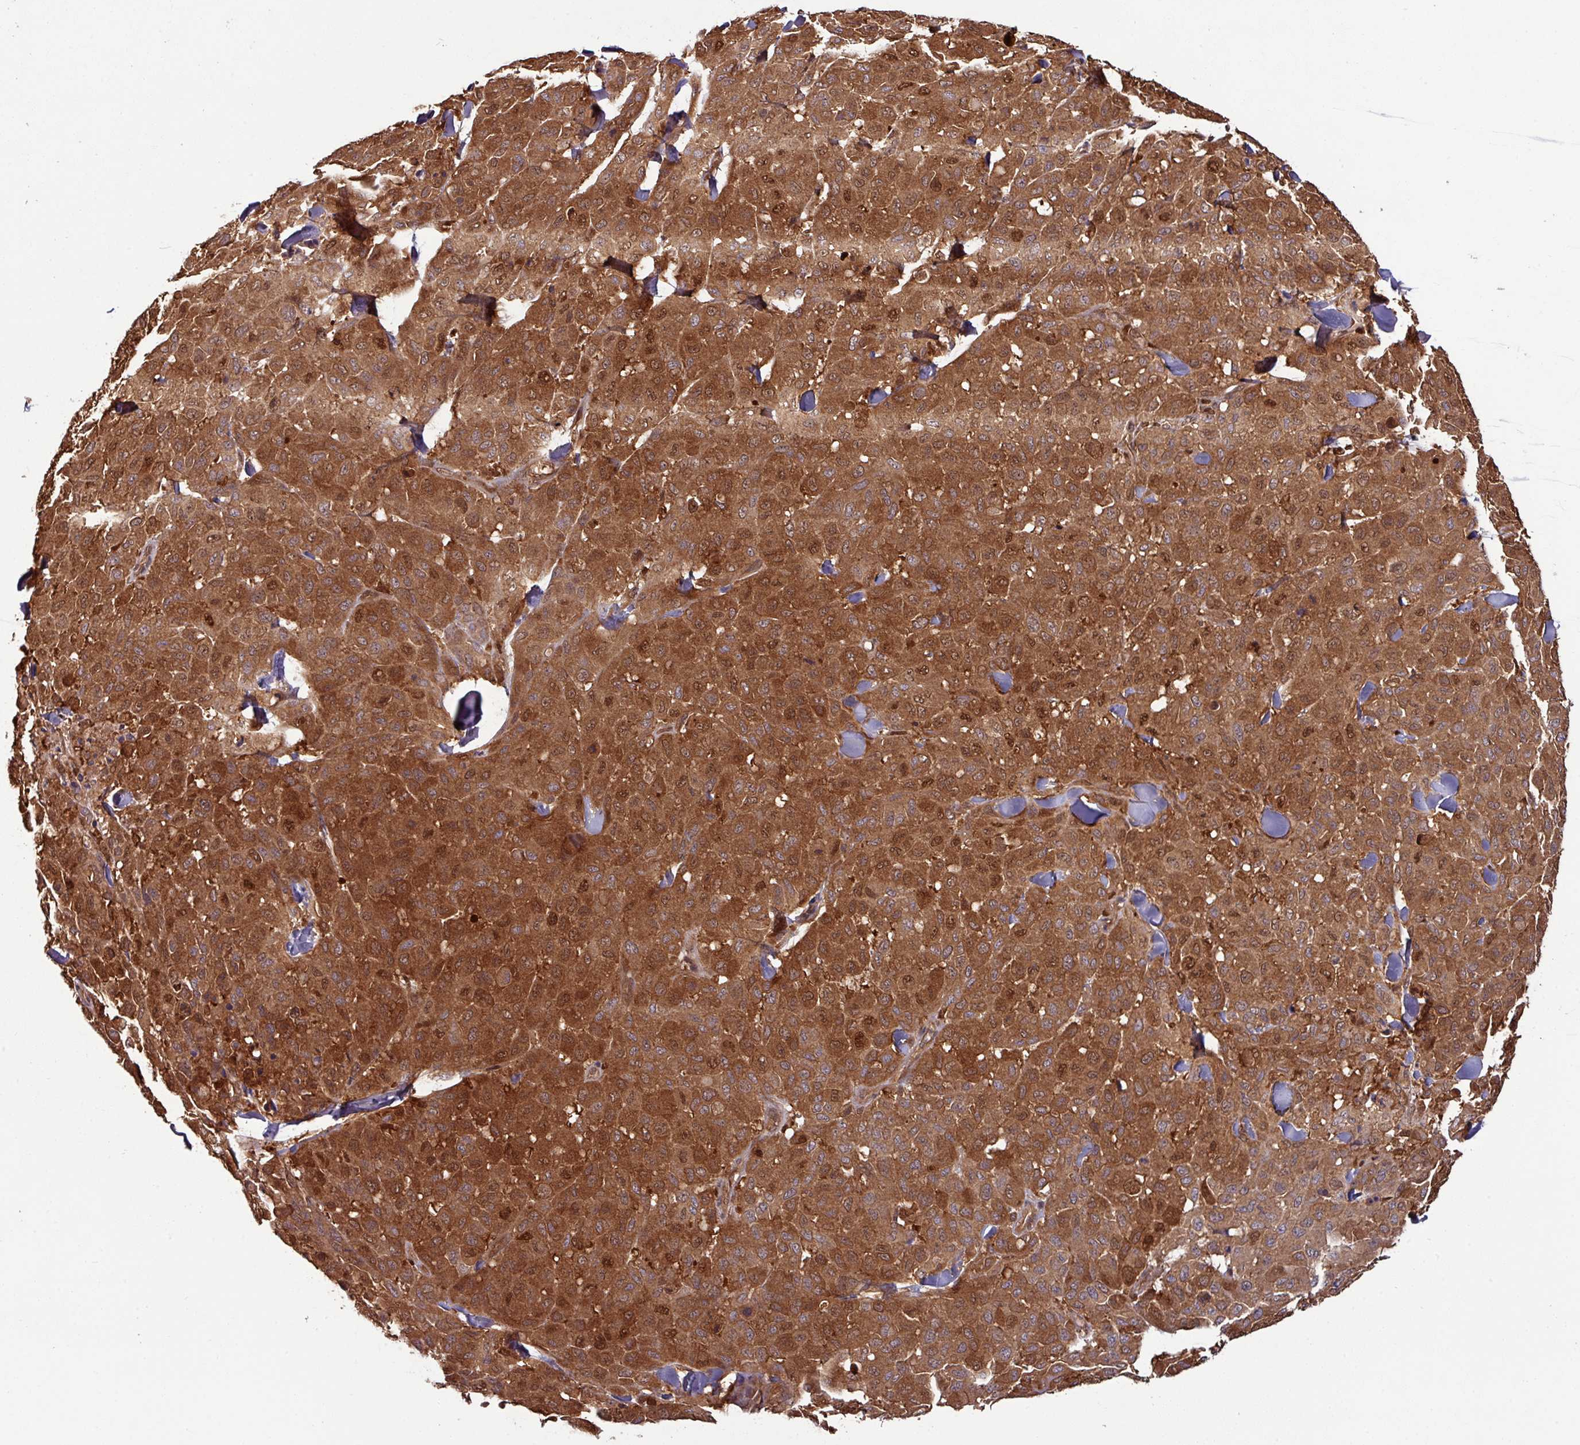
{"staining": {"intensity": "strong", "quantity": ">75%", "location": "cytoplasmic/membranous,nuclear"}, "tissue": "melanoma", "cell_type": "Tumor cells", "image_type": "cancer", "snomed": [{"axis": "morphology", "description": "Malignant melanoma, Metastatic site"}, {"axis": "topography", "description": "Skin"}], "caption": "IHC (DAB) staining of malignant melanoma (metastatic site) exhibits strong cytoplasmic/membranous and nuclear protein expression in about >75% of tumor cells. (DAB = brown stain, brightfield microscopy at high magnification).", "gene": "GNPDA1", "patient": {"sex": "female", "age": 81}}